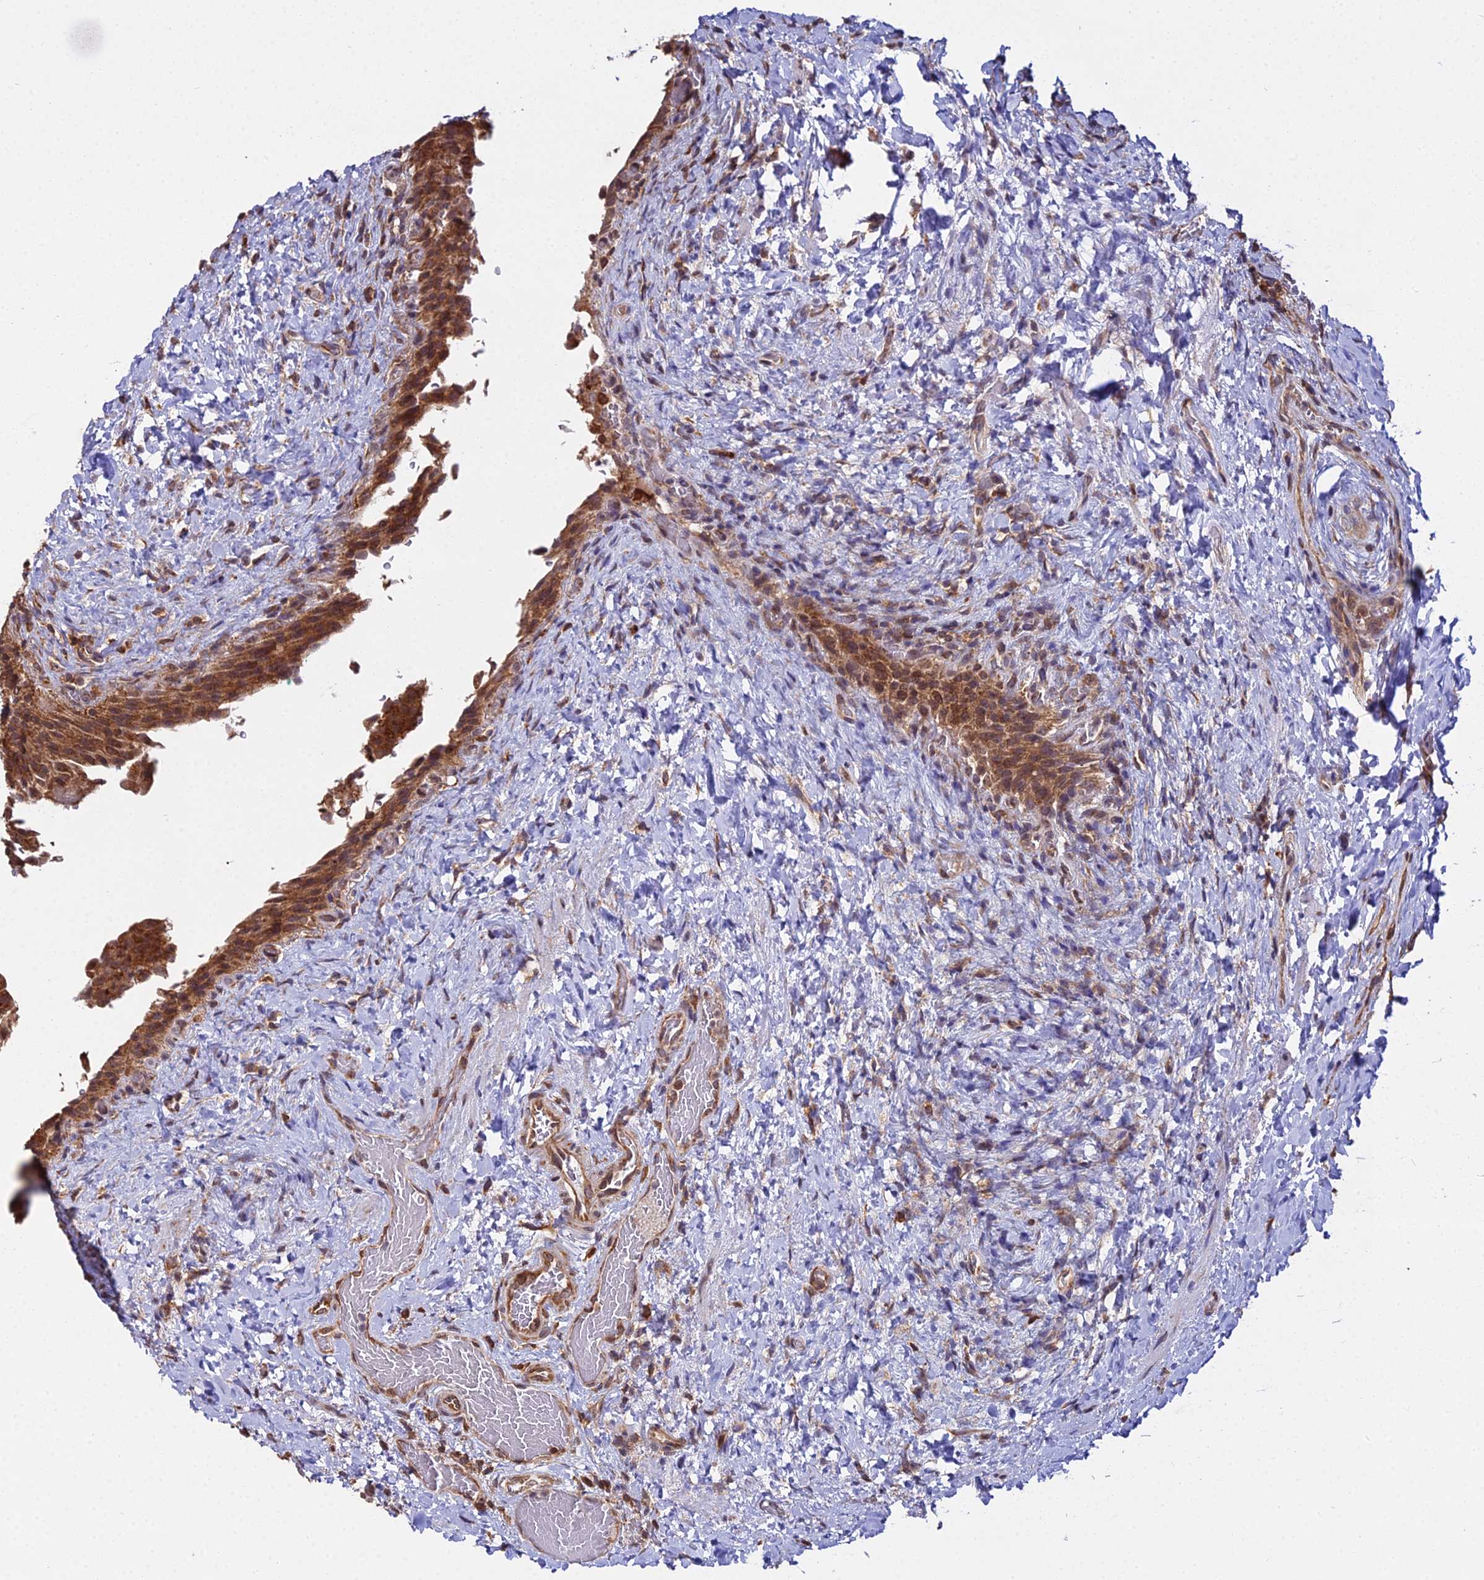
{"staining": {"intensity": "moderate", "quantity": ">75%", "location": "cytoplasmic/membranous"}, "tissue": "urinary bladder", "cell_type": "Urothelial cells", "image_type": "normal", "snomed": [{"axis": "morphology", "description": "Normal tissue, NOS"}, {"axis": "morphology", "description": "Inflammation, NOS"}, {"axis": "topography", "description": "Urinary bladder"}], "caption": "Immunohistochemical staining of normal urinary bladder exhibits moderate cytoplasmic/membranous protein positivity in about >75% of urothelial cells. The staining was performed using DAB to visualize the protein expression in brown, while the nuclei were stained in blue with hematoxylin (Magnification: 20x).", "gene": "RPL26", "patient": {"sex": "male", "age": 64}}